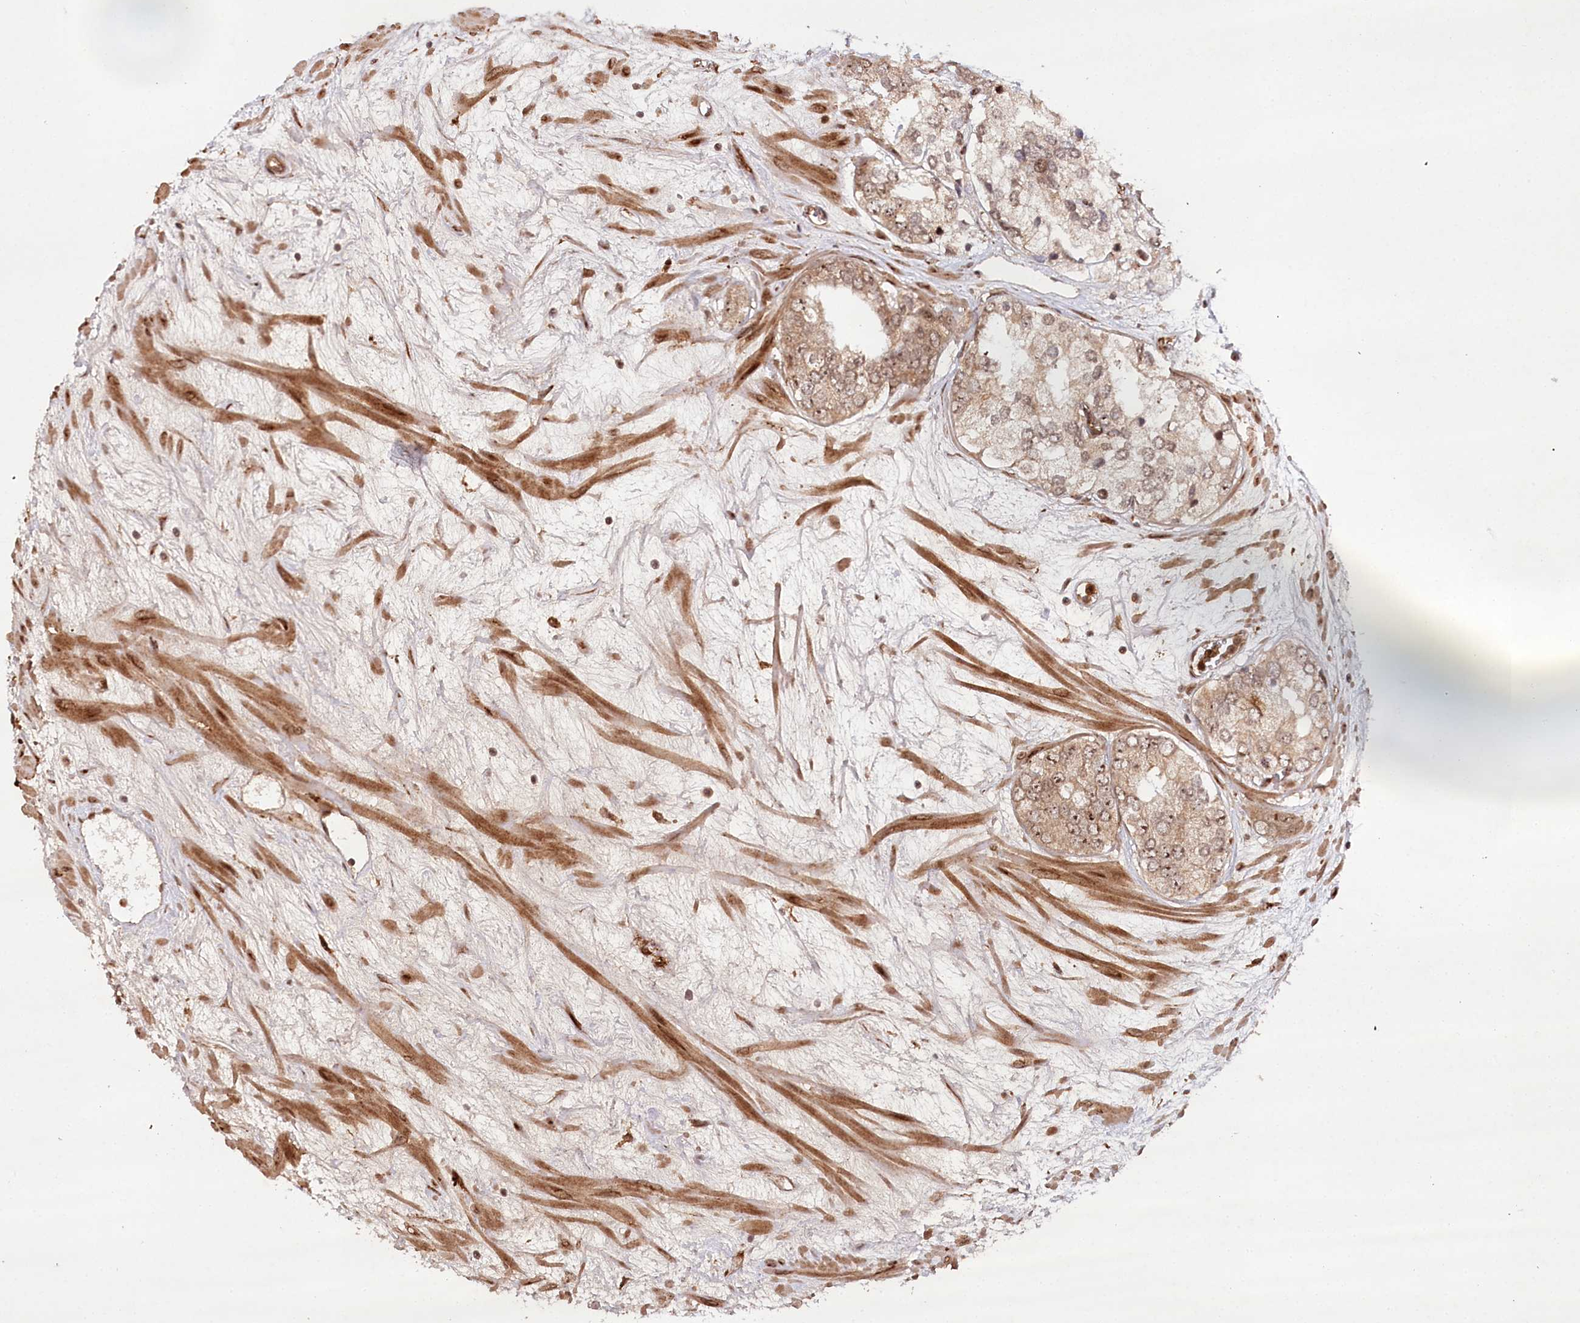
{"staining": {"intensity": "moderate", "quantity": "<25%", "location": "cytoplasmic/membranous,nuclear"}, "tissue": "prostate cancer", "cell_type": "Tumor cells", "image_type": "cancer", "snomed": [{"axis": "morphology", "description": "Adenocarcinoma, High grade"}, {"axis": "topography", "description": "Prostate"}], "caption": "Protein staining by immunohistochemistry demonstrates moderate cytoplasmic/membranous and nuclear staining in about <25% of tumor cells in prostate adenocarcinoma (high-grade).", "gene": "ALKBH8", "patient": {"sex": "male", "age": 66}}